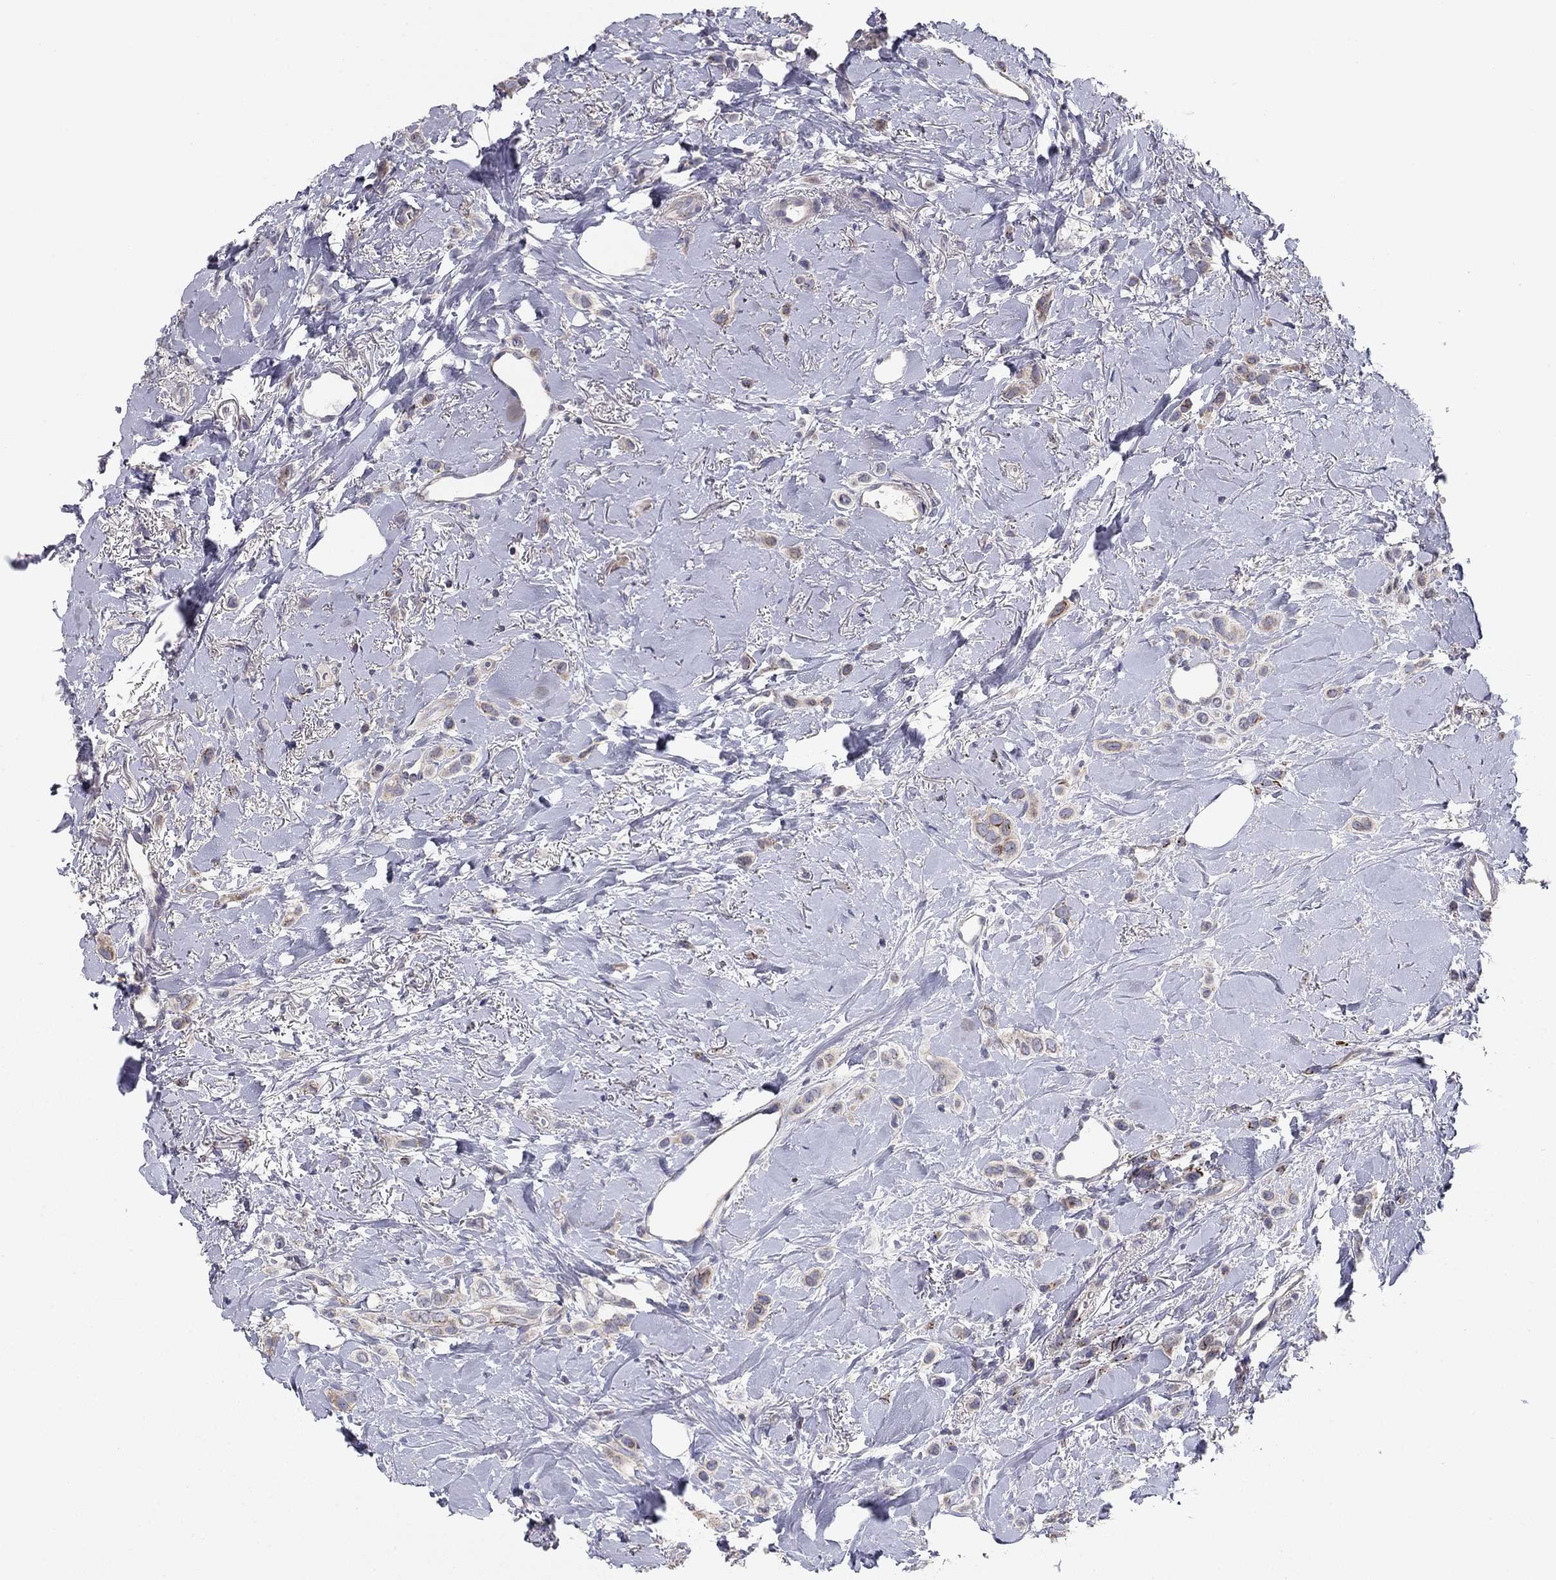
{"staining": {"intensity": "weak", "quantity": "<25%", "location": "cytoplasmic/membranous"}, "tissue": "breast cancer", "cell_type": "Tumor cells", "image_type": "cancer", "snomed": [{"axis": "morphology", "description": "Lobular carcinoma"}, {"axis": "topography", "description": "Breast"}], "caption": "A micrograph of breast cancer stained for a protein reveals no brown staining in tumor cells. (Immunohistochemistry (ihc), brightfield microscopy, high magnification).", "gene": "SEPTIN3", "patient": {"sex": "female", "age": 66}}